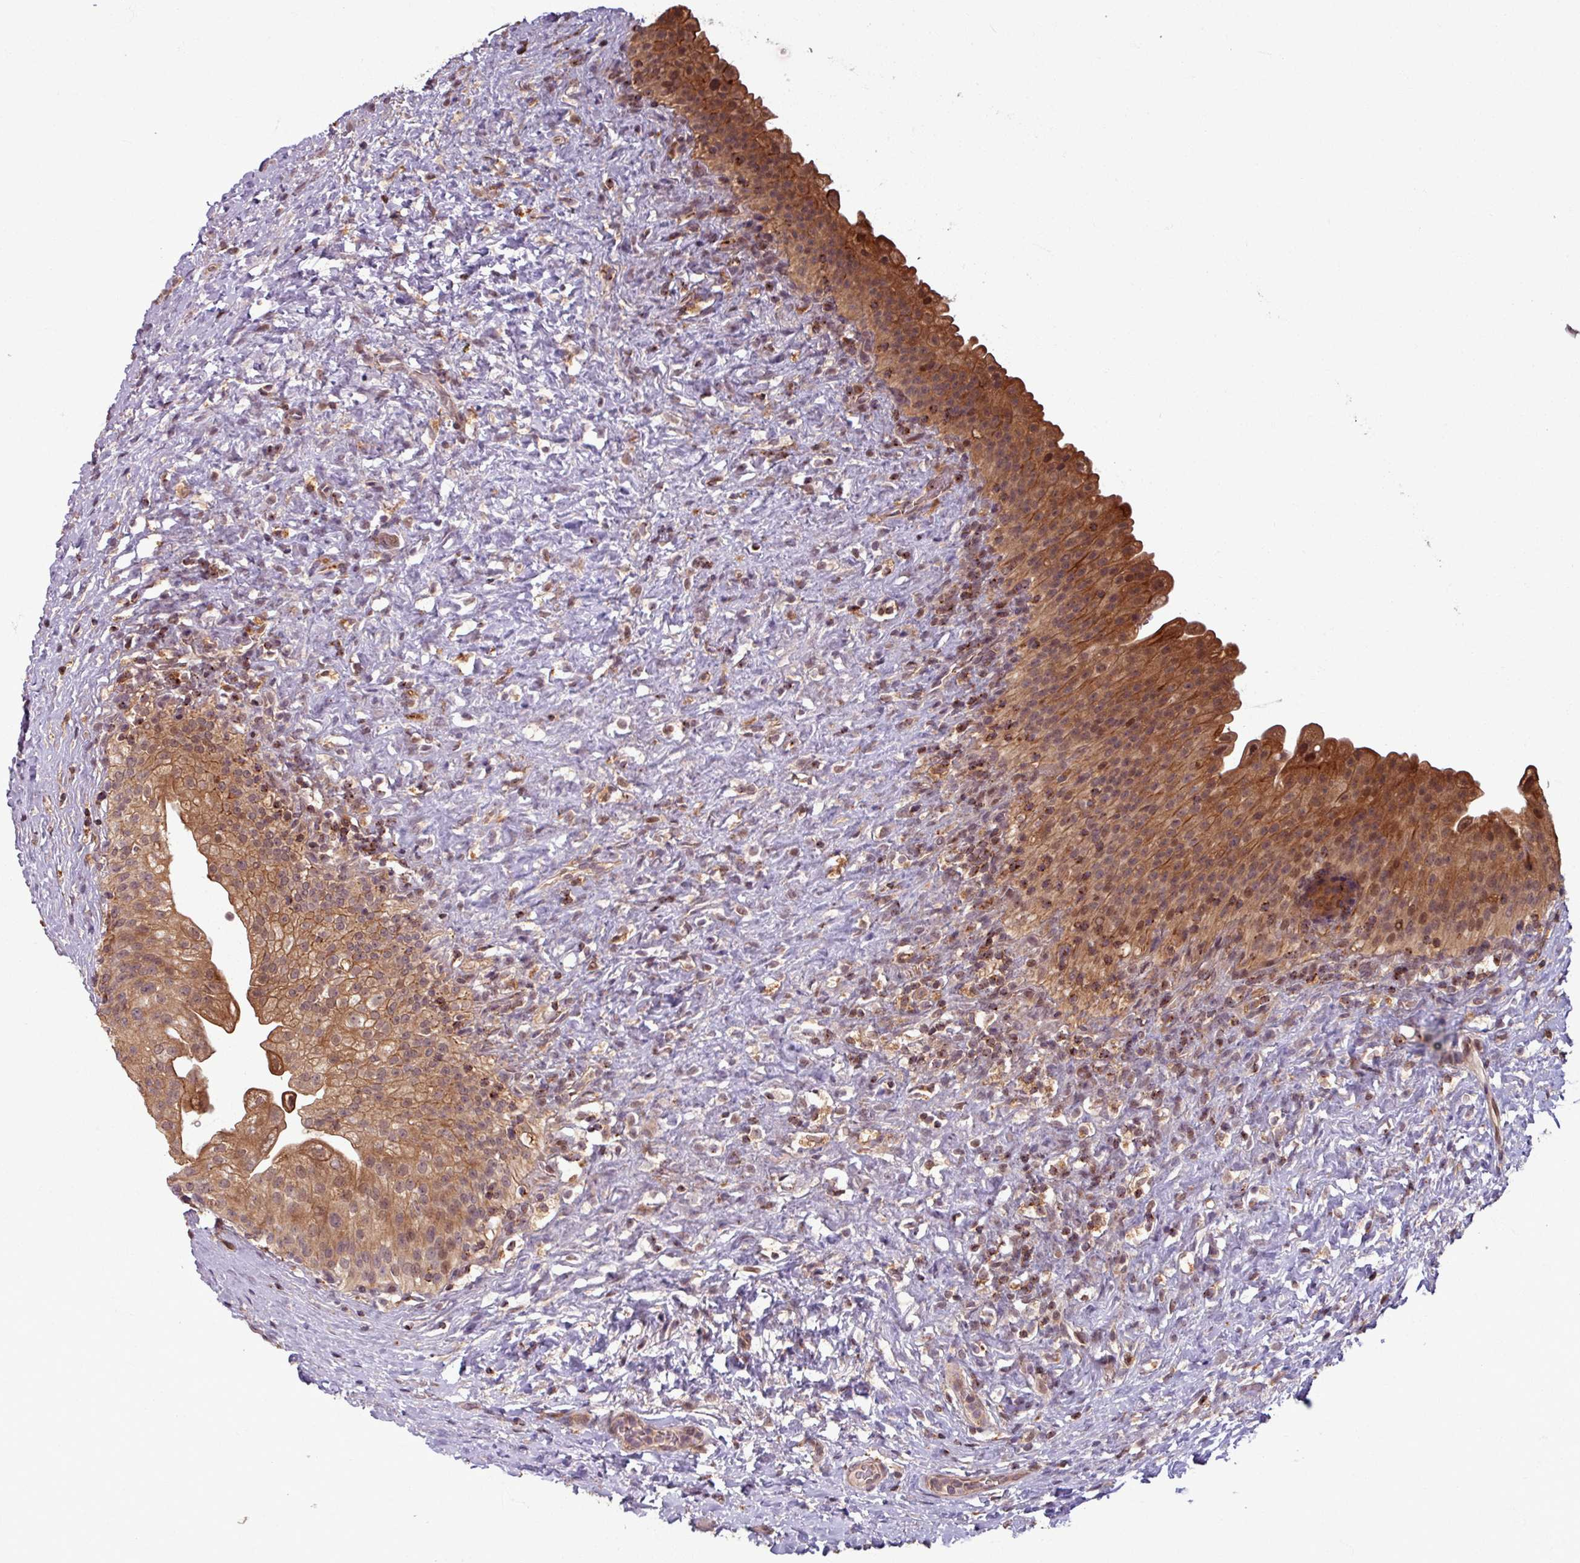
{"staining": {"intensity": "strong", "quantity": ">75%", "location": "cytoplasmic/membranous,nuclear"}, "tissue": "urinary bladder", "cell_type": "Urothelial cells", "image_type": "normal", "snomed": [{"axis": "morphology", "description": "Normal tissue, NOS"}, {"axis": "topography", "description": "Urinary bladder"}], "caption": "Immunohistochemistry (IHC) micrograph of unremarkable urinary bladder: urinary bladder stained using immunohistochemistry demonstrates high levels of strong protein expression localized specifically in the cytoplasmic/membranous,nuclear of urothelial cells, appearing as a cytoplasmic/membranous,nuclear brown color.", "gene": "OR6B1", "patient": {"sex": "female", "age": 27}}